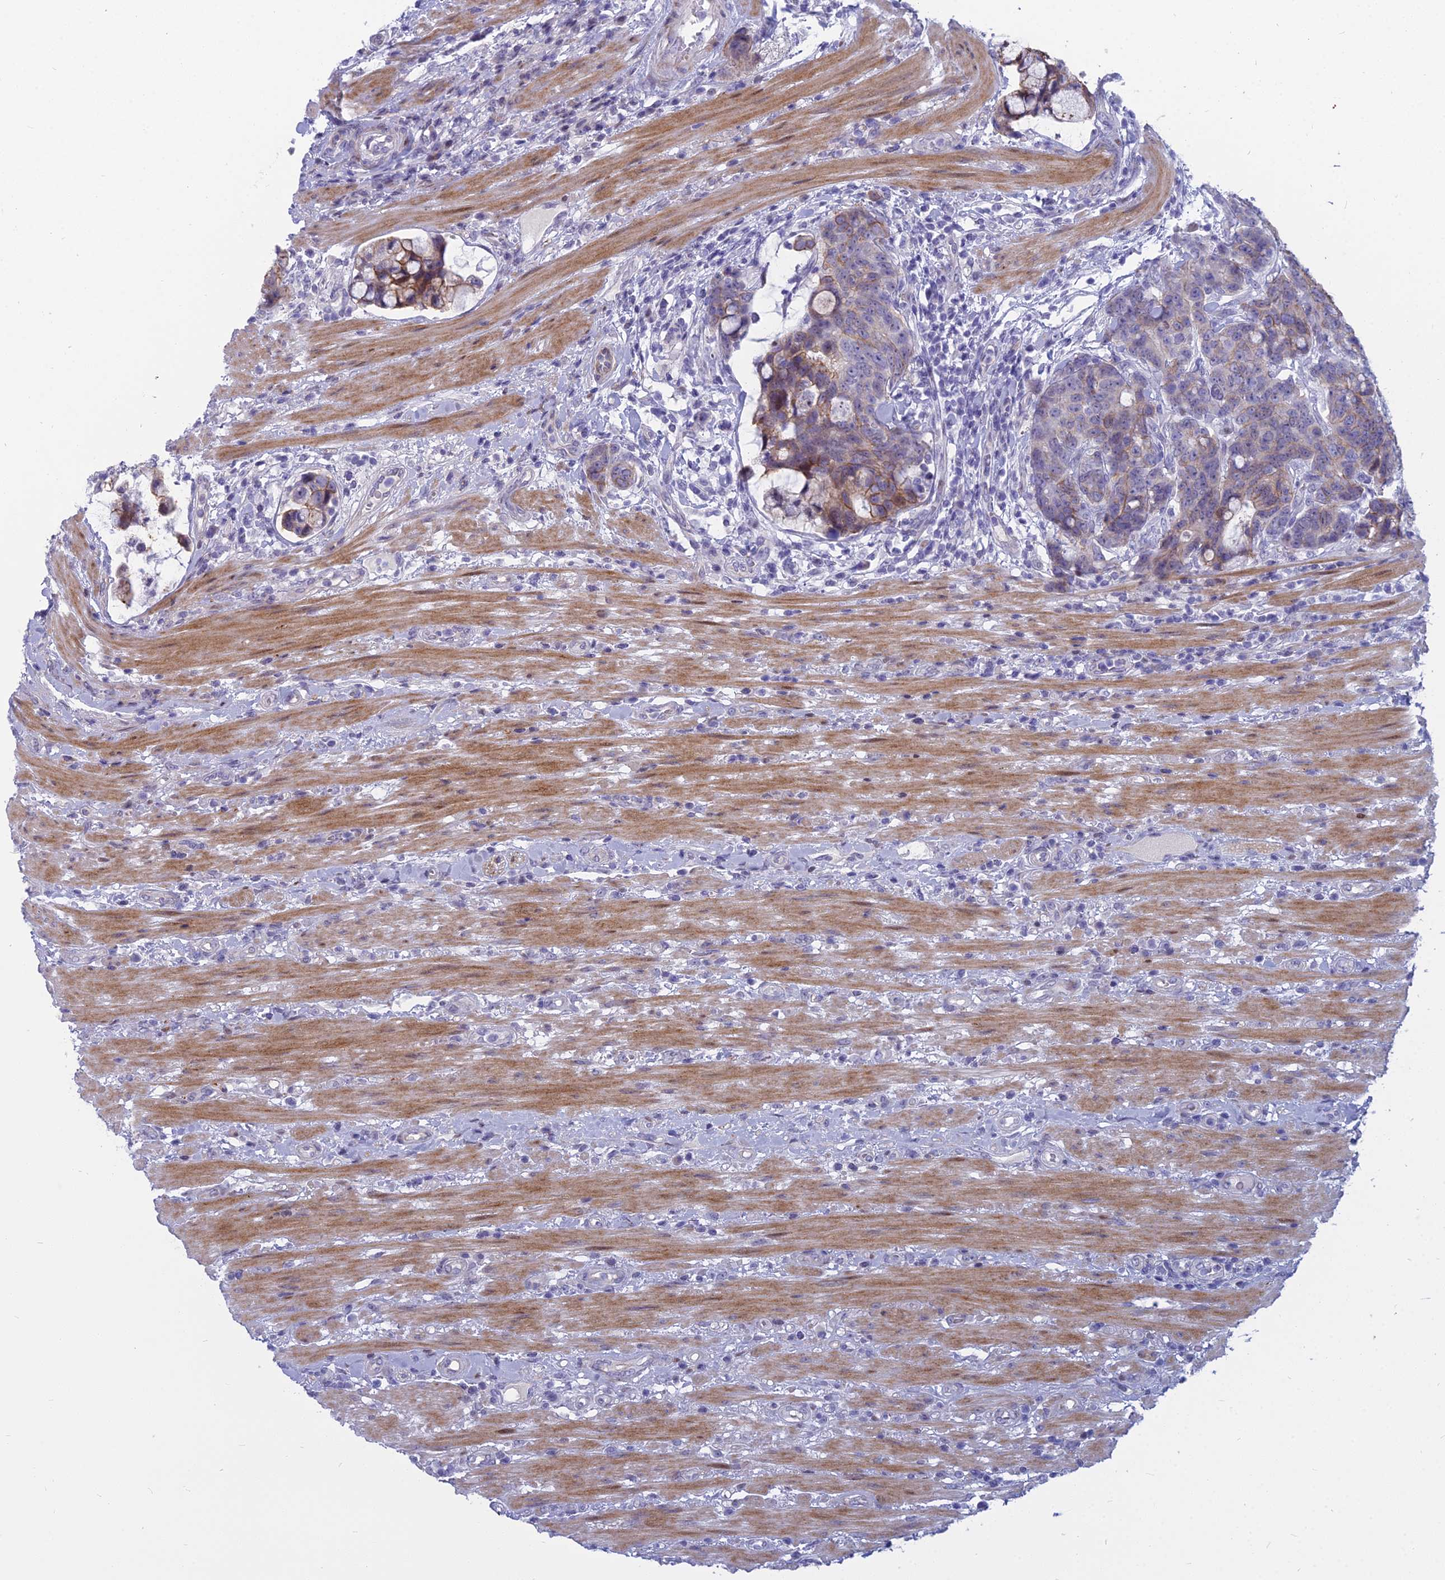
{"staining": {"intensity": "moderate", "quantity": "25%-75%", "location": "cytoplasmic/membranous"}, "tissue": "colorectal cancer", "cell_type": "Tumor cells", "image_type": "cancer", "snomed": [{"axis": "morphology", "description": "Adenocarcinoma, NOS"}, {"axis": "topography", "description": "Colon"}], "caption": "This image demonstrates IHC staining of colorectal cancer, with medium moderate cytoplasmic/membranous staining in approximately 25%-75% of tumor cells.", "gene": "MYBPC2", "patient": {"sex": "female", "age": 82}}